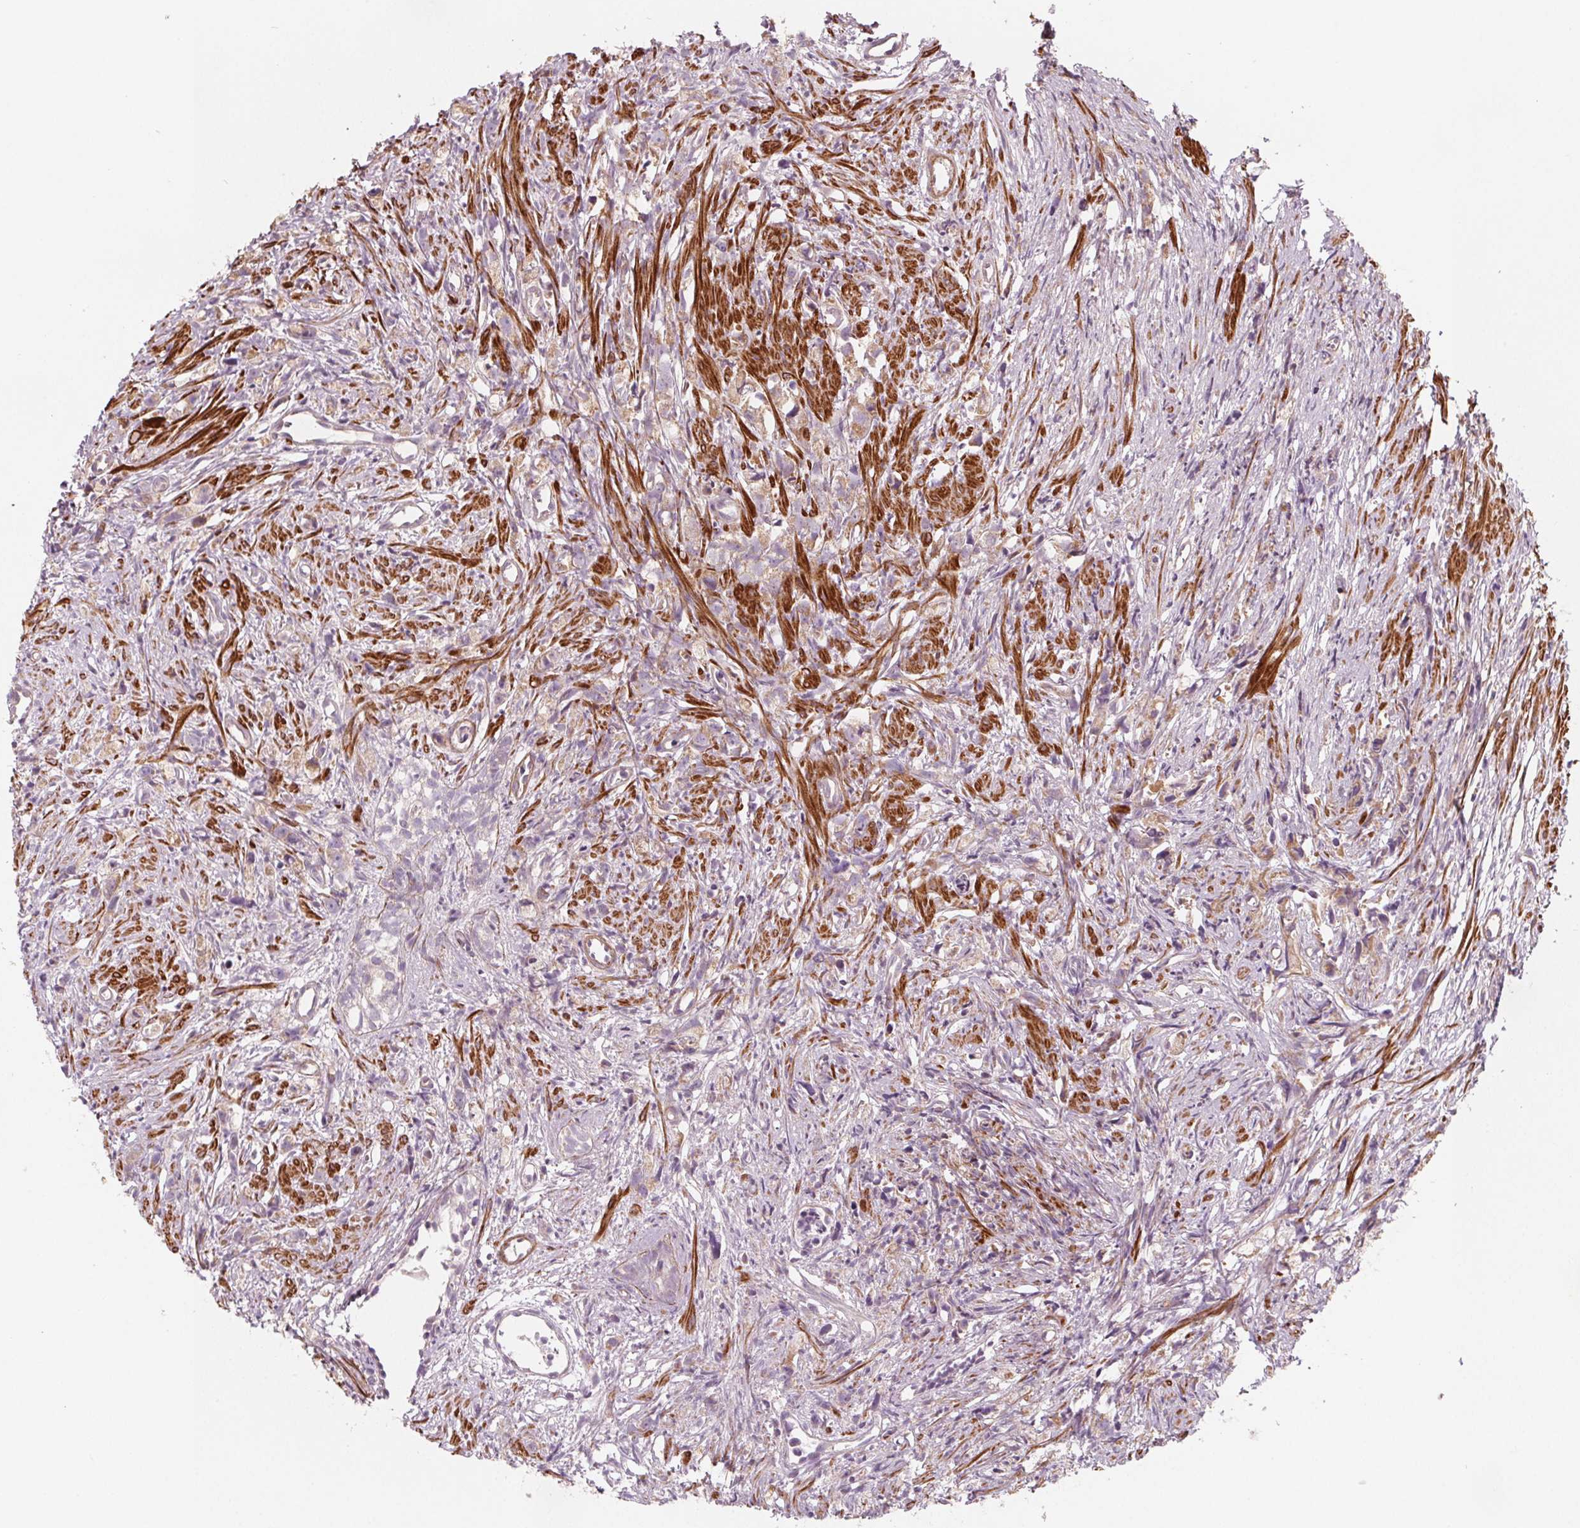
{"staining": {"intensity": "weak", "quantity": "25%-75%", "location": "cytoplasmic/membranous"}, "tissue": "prostate cancer", "cell_type": "Tumor cells", "image_type": "cancer", "snomed": [{"axis": "morphology", "description": "Adenocarcinoma, High grade"}, {"axis": "topography", "description": "Prostate"}], "caption": "Weak cytoplasmic/membranous staining is present in about 25%-75% of tumor cells in prostate high-grade adenocarcinoma. The staining is performed using DAB (3,3'-diaminobenzidine) brown chromogen to label protein expression. The nuclei are counter-stained blue using hematoxylin.", "gene": "ADAM33", "patient": {"sex": "male", "age": 75}}